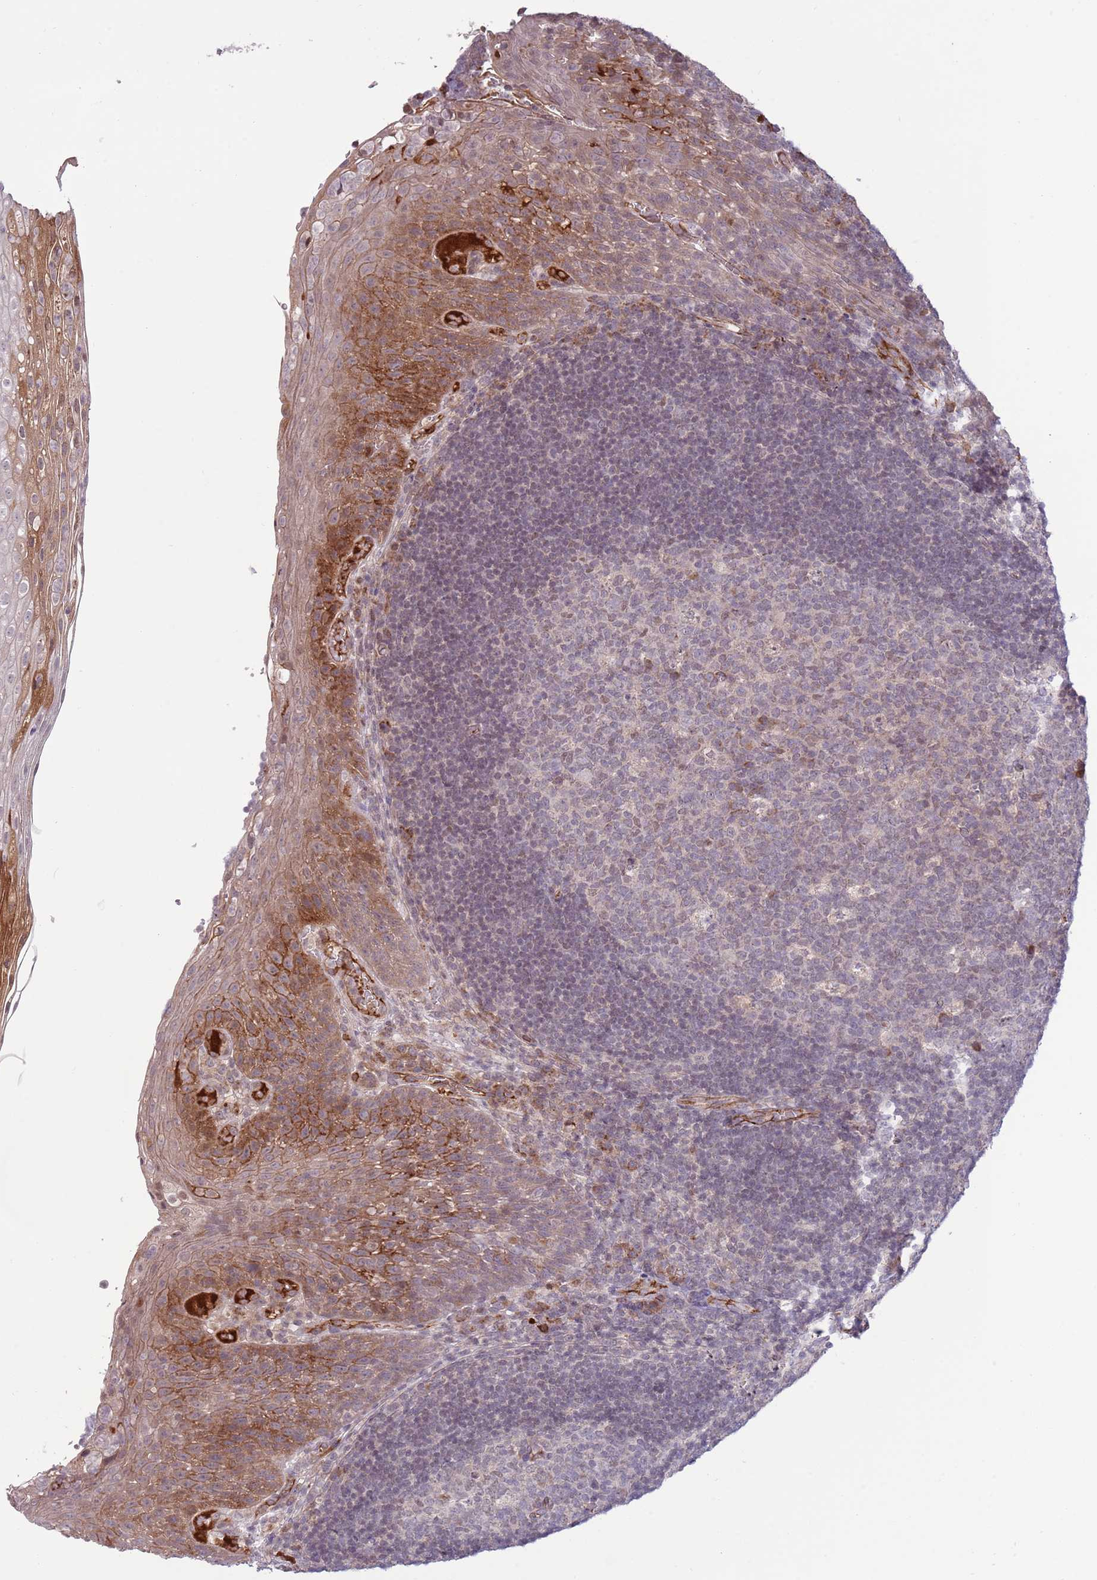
{"staining": {"intensity": "weak", "quantity": "25%-75%", "location": "nuclear"}, "tissue": "tonsil", "cell_type": "Germinal center cells", "image_type": "normal", "snomed": [{"axis": "morphology", "description": "Normal tissue, NOS"}, {"axis": "topography", "description": "Tonsil"}], "caption": "Immunohistochemical staining of benign human tonsil shows low levels of weak nuclear expression in approximately 25%-75% of germinal center cells.", "gene": "DPP10", "patient": {"sex": "male", "age": 17}}